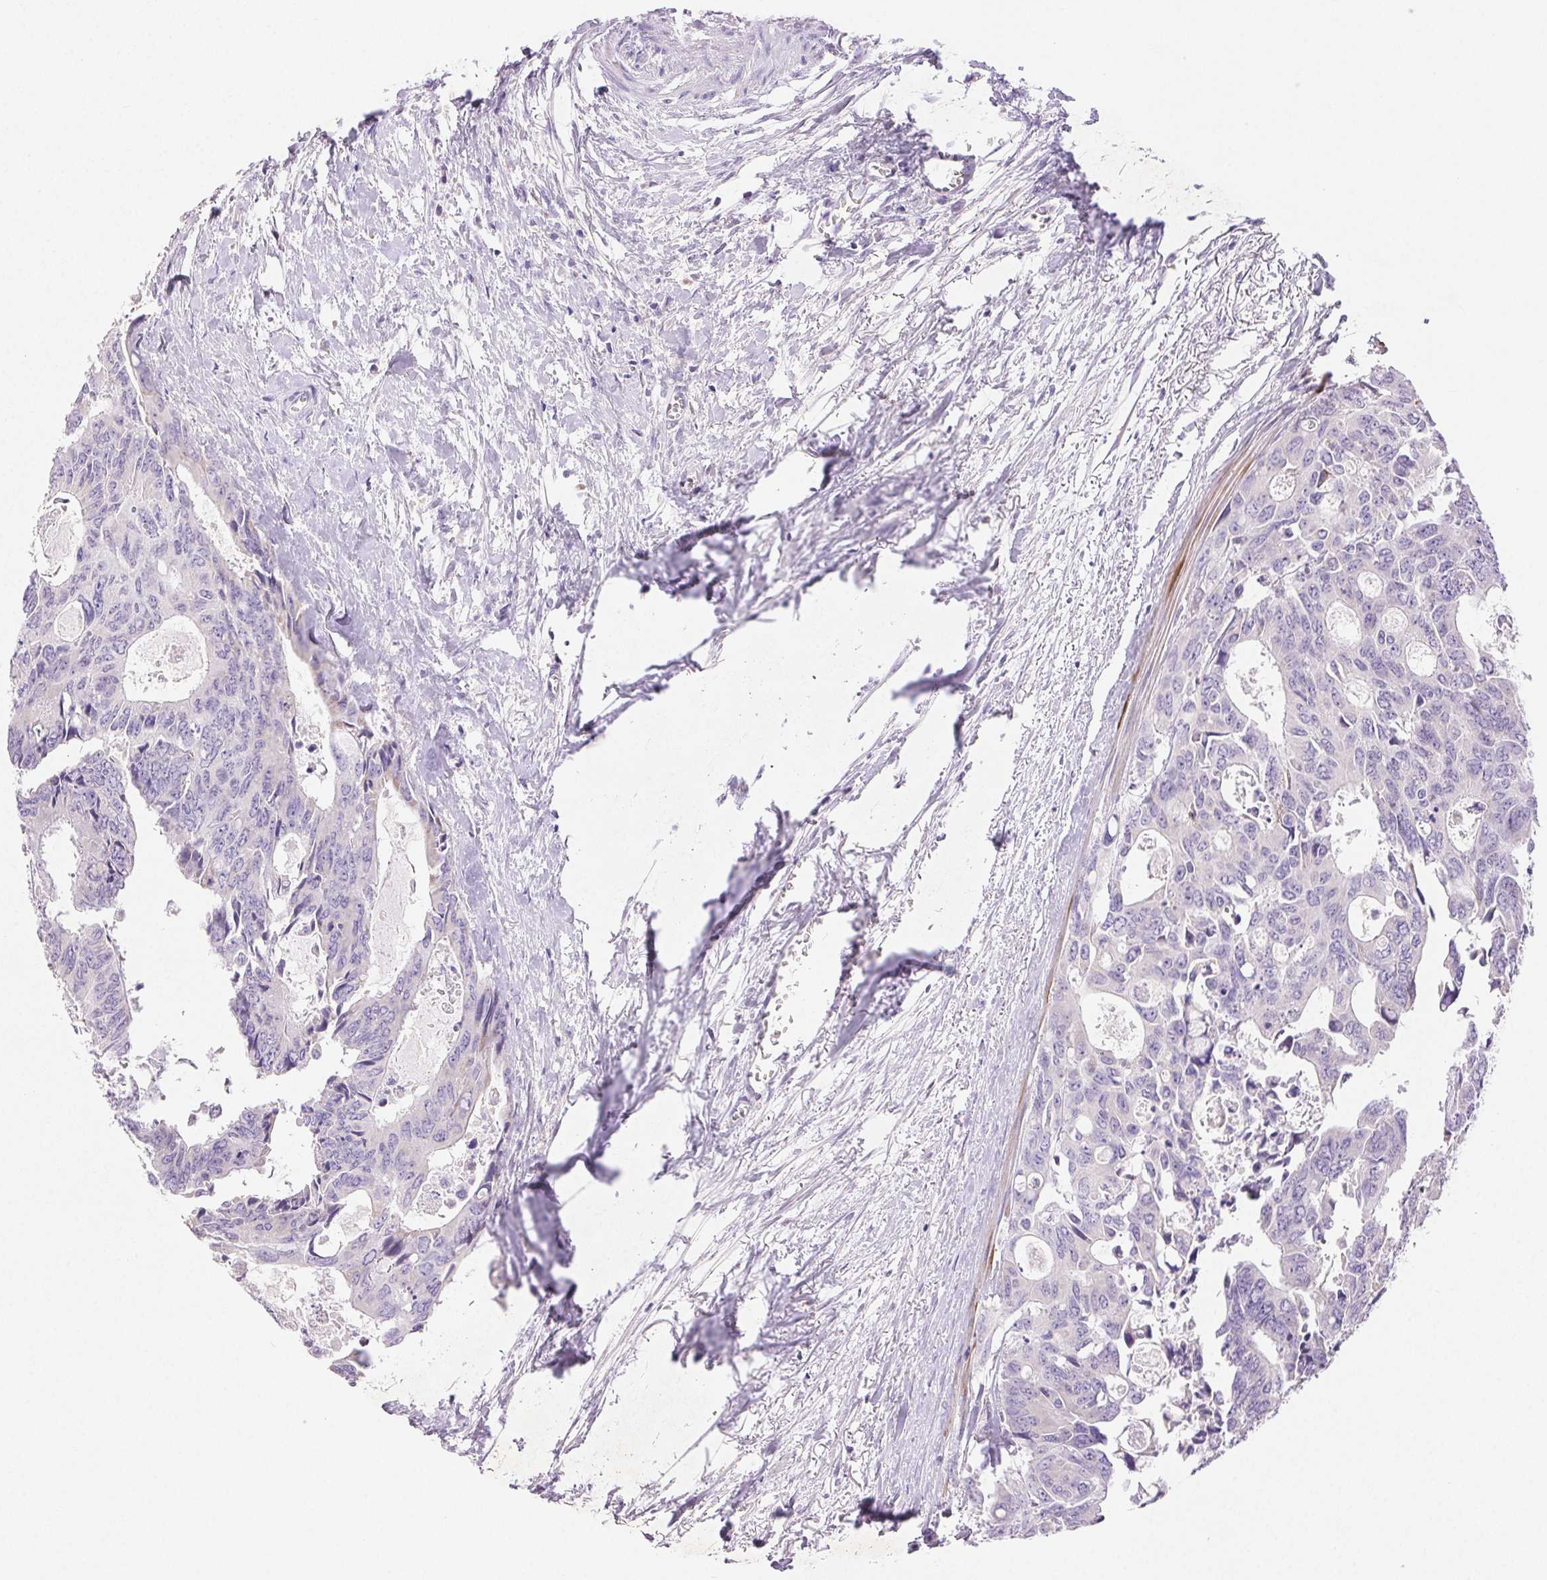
{"staining": {"intensity": "negative", "quantity": "none", "location": "none"}, "tissue": "colorectal cancer", "cell_type": "Tumor cells", "image_type": "cancer", "snomed": [{"axis": "morphology", "description": "Adenocarcinoma, NOS"}, {"axis": "topography", "description": "Rectum"}], "caption": "Tumor cells are negative for protein expression in human colorectal cancer.", "gene": "ARHGAP11B", "patient": {"sex": "male", "age": 76}}